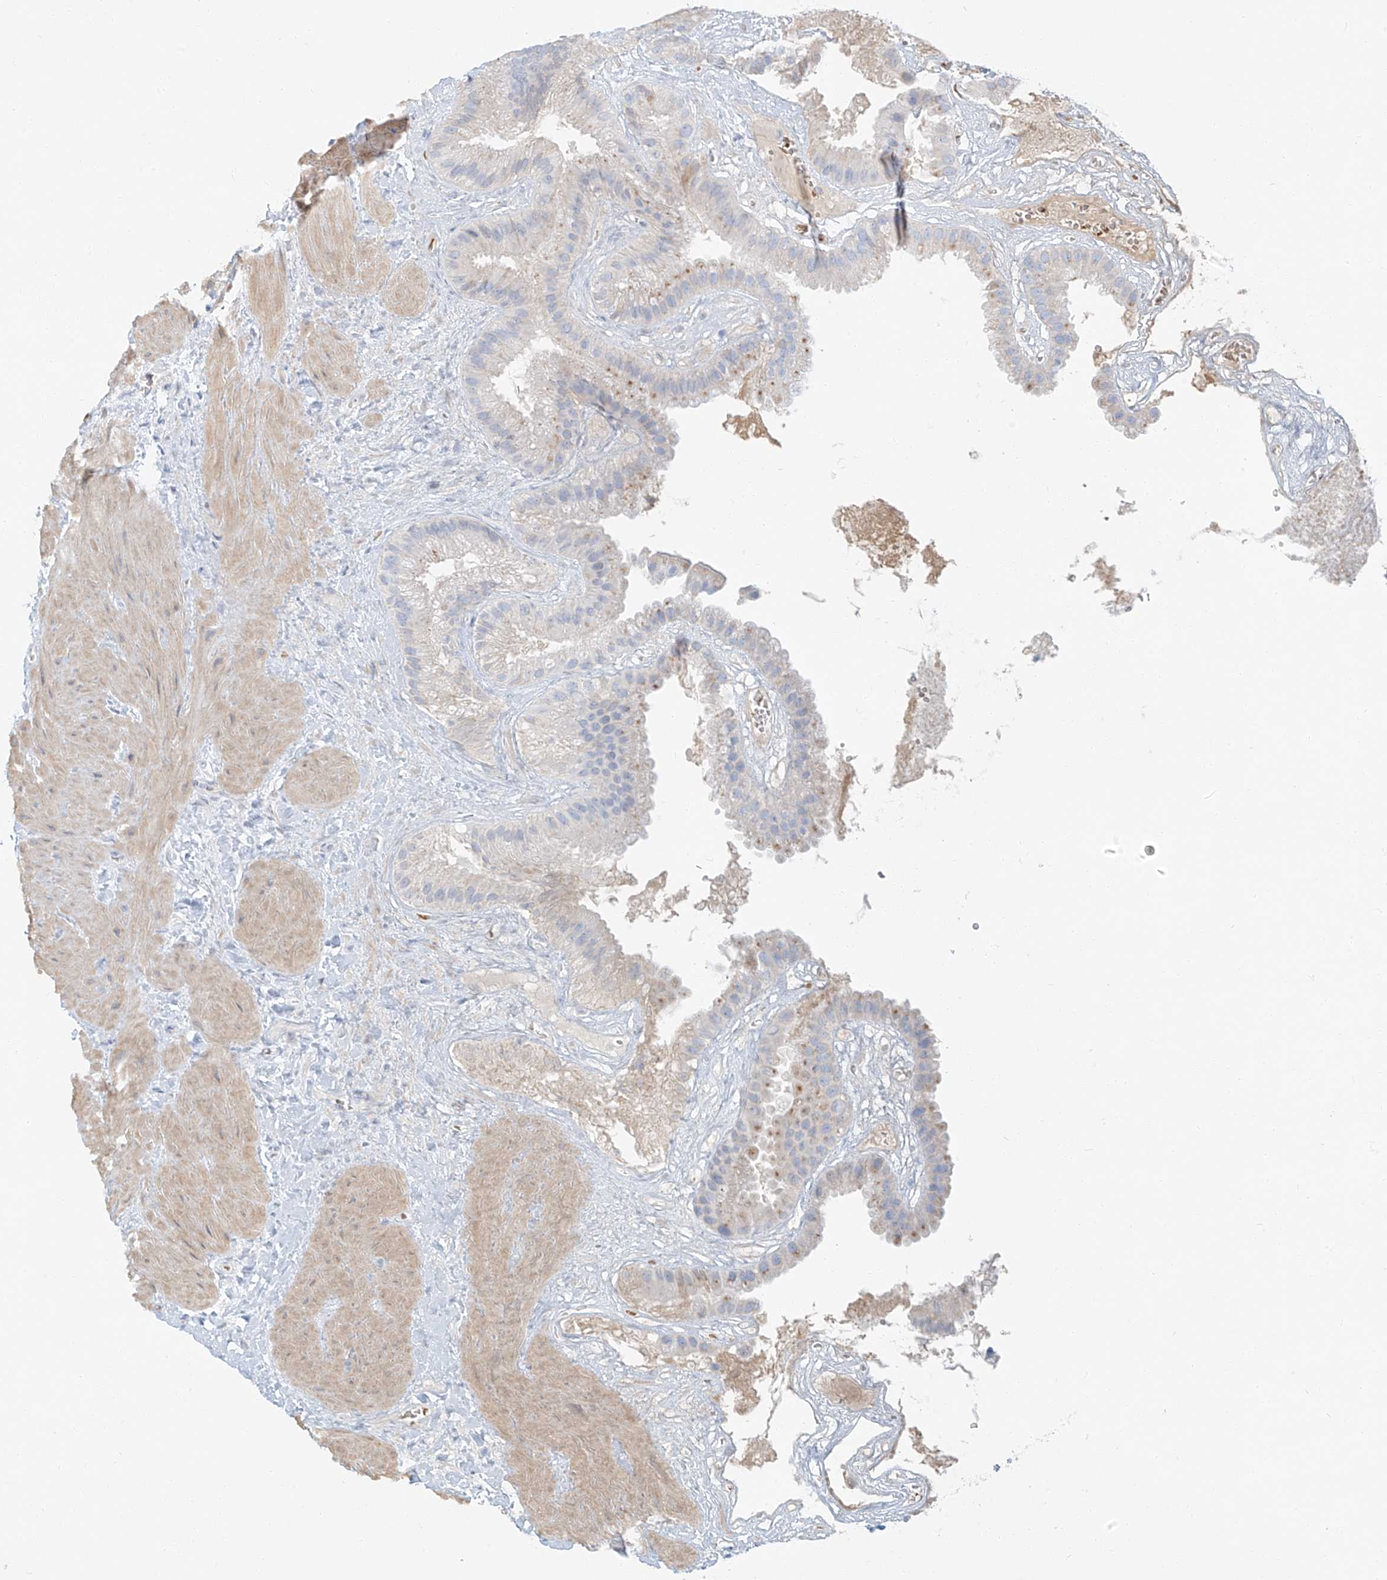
{"staining": {"intensity": "moderate", "quantity": "<25%", "location": "cytoplasmic/membranous"}, "tissue": "gallbladder", "cell_type": "Glandular cells", "image_type": "normal", "snomed": [{"axis": "morphology", "description": "Normal tissue, NOS"}, {"axis": "topography", "description": "Gallbladder"}], "caption": "The photomicrograph shows staining of unremarkable gallbladder, revealing moderate cytoplasmic/membranous protein positivity (brown color) within glandular cells.", "gene": "PGC", "patient": {"sex": "male", "age": 55}}